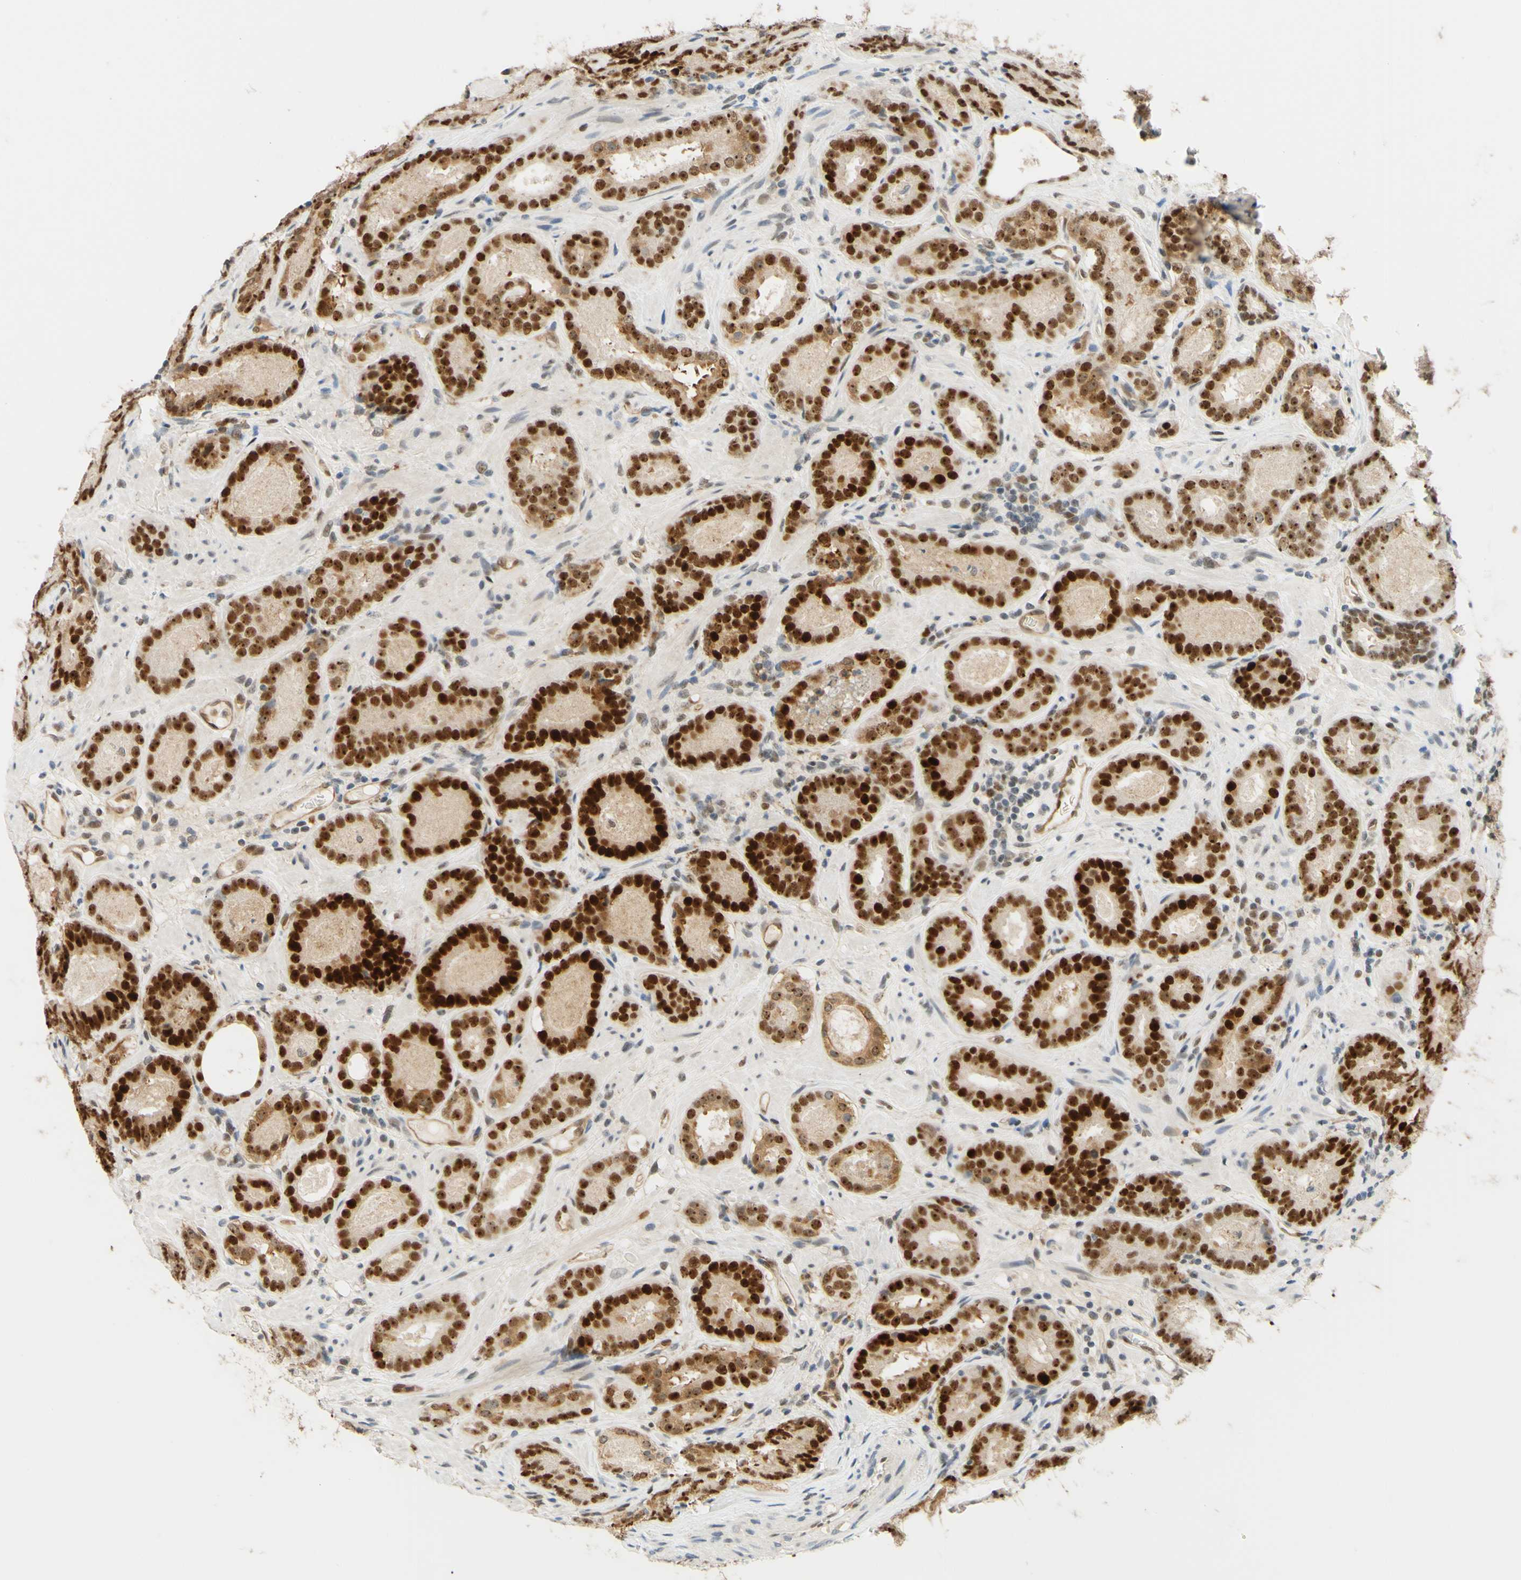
{"staining": {"intensity": "strong", "quantity": ">75%", "location": "cytoplasmic/membranous,nuclear"}, "tissue": "prostate cancer", "cell_type": "Tumor cells", "image_type": "cancer", "snomed": [{"axis": "morphology", "description": "Adenocarcinoma, Low grade"}, {"axis": "topography", "description": "Prostate"}], "caption": "Protein analysis of adenocarcinoma (low-grade) (prostate) tissue exhibits strong cytoplasmic/membranous and nuclear staining in about >75% of tumor cells.", "gene": "POLB", "patient": {"sex": "male", "age": 69}}